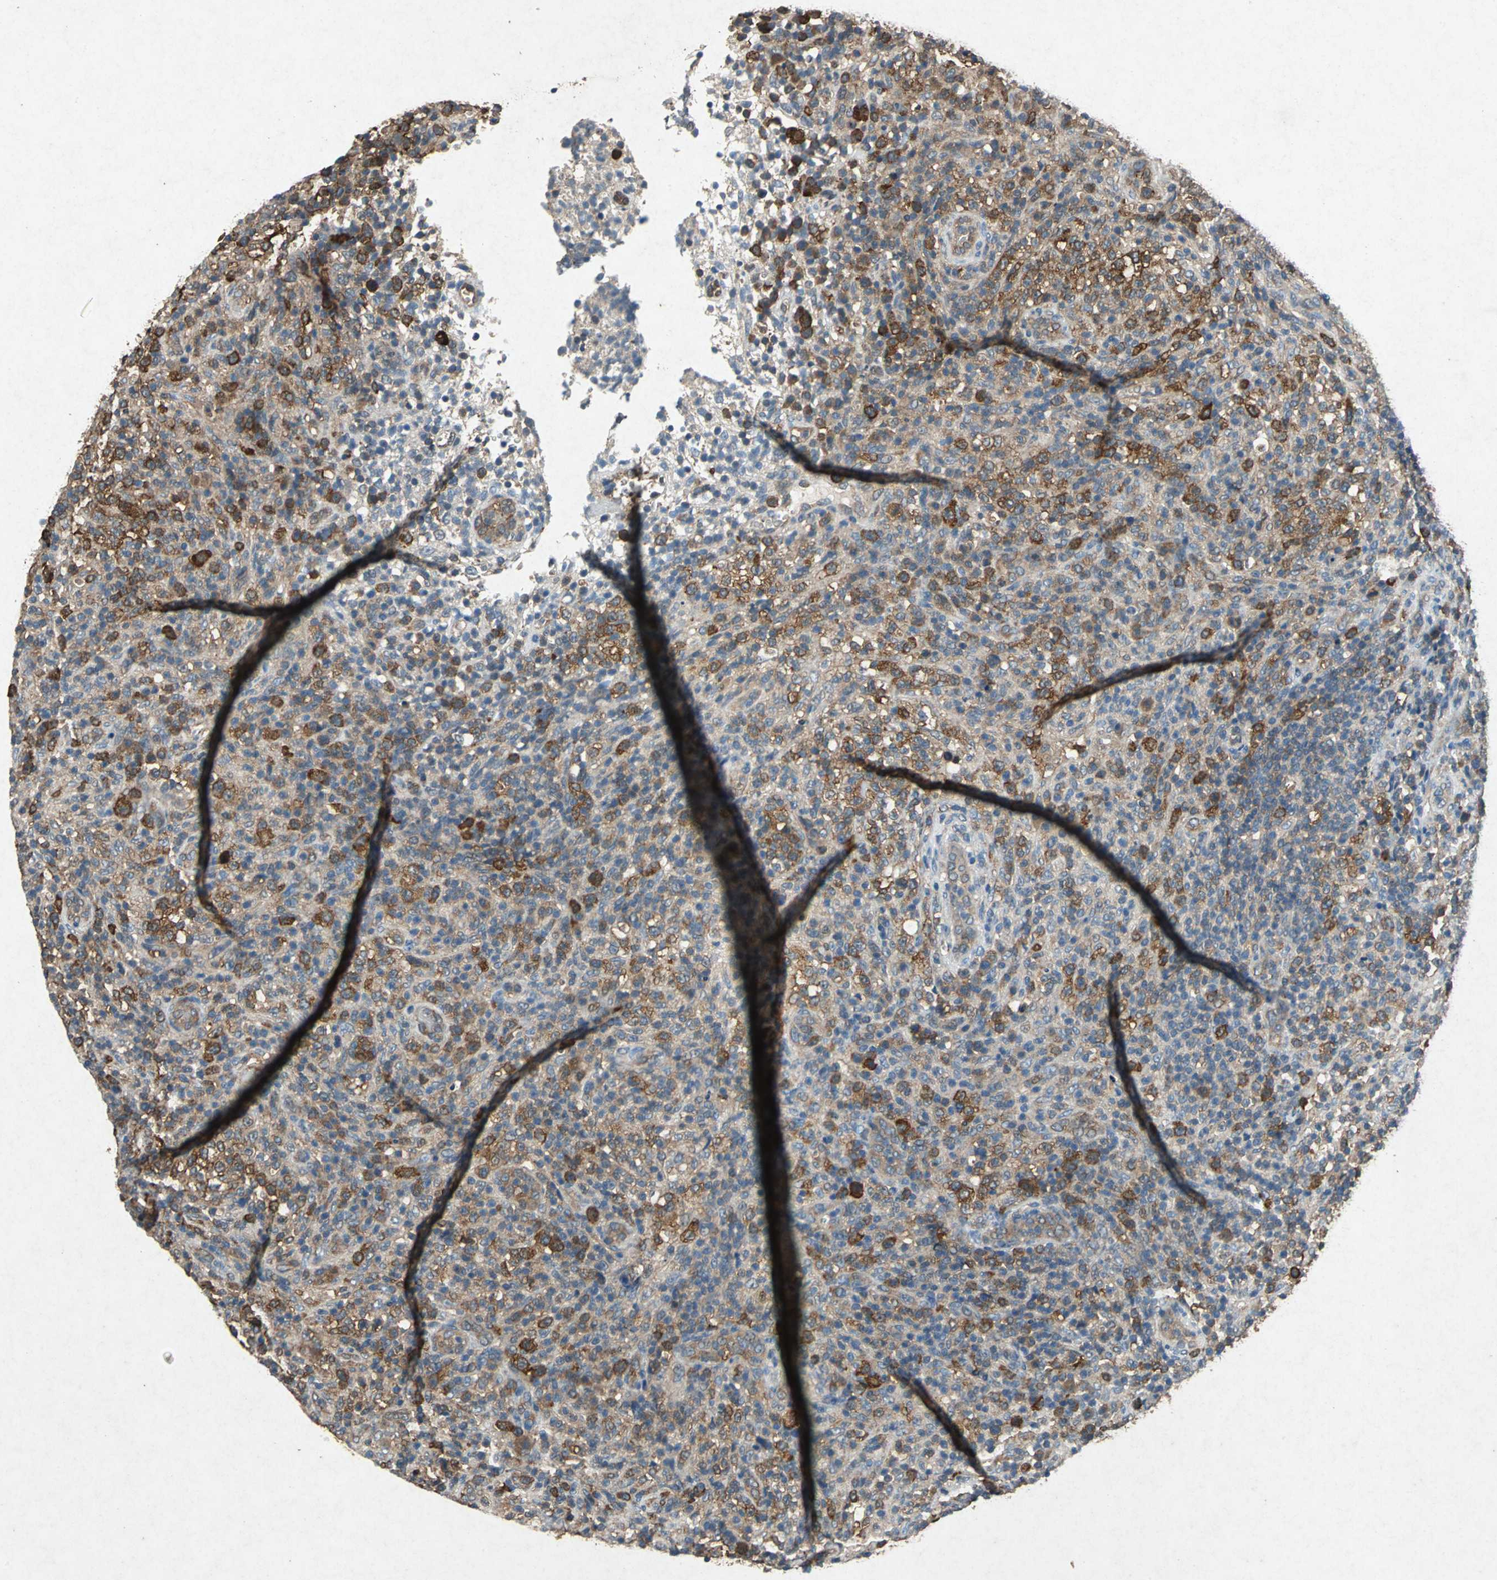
{"staining": {"intensity": "moderate", "quantity": ">75%", "location": "cytoplasmic/membranous"}, "tissue": "lymphoma", "cell_type": "Tumor cells", "image_type": "cancer", "snomed": [{"axis": "morphology", "description": "Malignant lymphoma, non-Hodgkin's type, High grade"}, {"axis": "topography", "description": "Lymph node"}], "caption": "Protein expression by immunohistochemistry shows moderate cytoplasmic/membranous expression in approximately >75% of tumor cells in high-grade malignant lymphoma, non-Hodgkin's type. (Stains: DAB (3,3'-diaminobenzidine) in brown, nuclei in blue, Microscopy: brightfield microscopy at high magnification).", "gene": "HSP90AB1", "patient": {"sex": "female", "age": 76}}